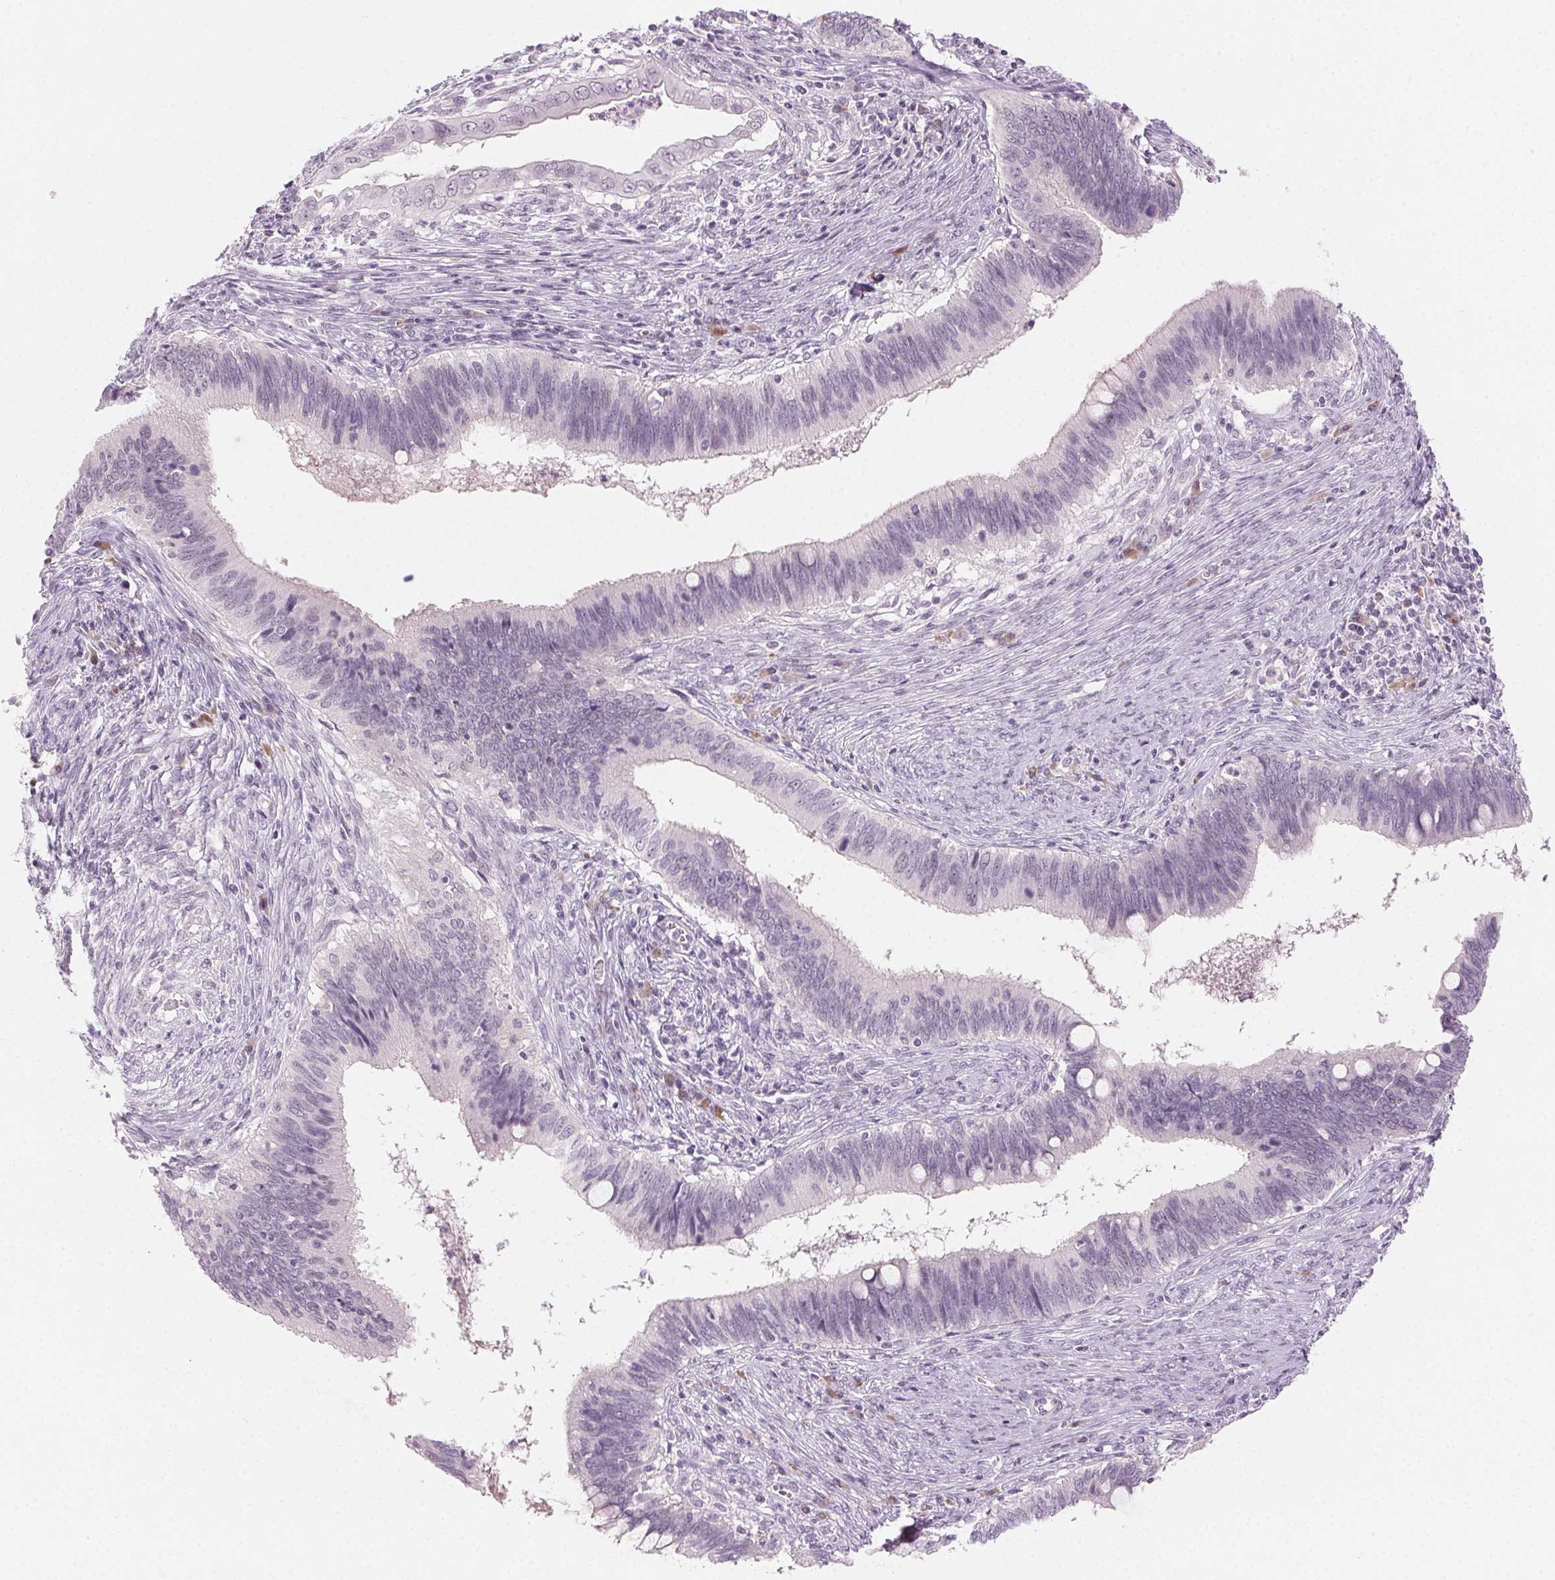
{"staining": {"intensity": "negative", "quantity": "none", "location": "none"}, "tissue": "cervical cancer", "cell_type": "Tumor cells", "image_type": "cancer", "snomed": [{"axis": "morphology", "description": "Adenocarcinoma, NOS"}, {"axis": "topography", "description": "Cervix"}], "caption": "DAB (3,3'-diaminobenzidine) immunohistochemical staining of human cervical adenocarcinoma demonstrates no significant staining in tumor cells. (Stains: DAB (3,3'-diaminobenzidine) immunohistochemistry with hematoxylin counter stain, Microscopy: brightfield microscopy at high magnification).", "gene": "HSF5", "patient": {"sex": "female", "age": 42}}